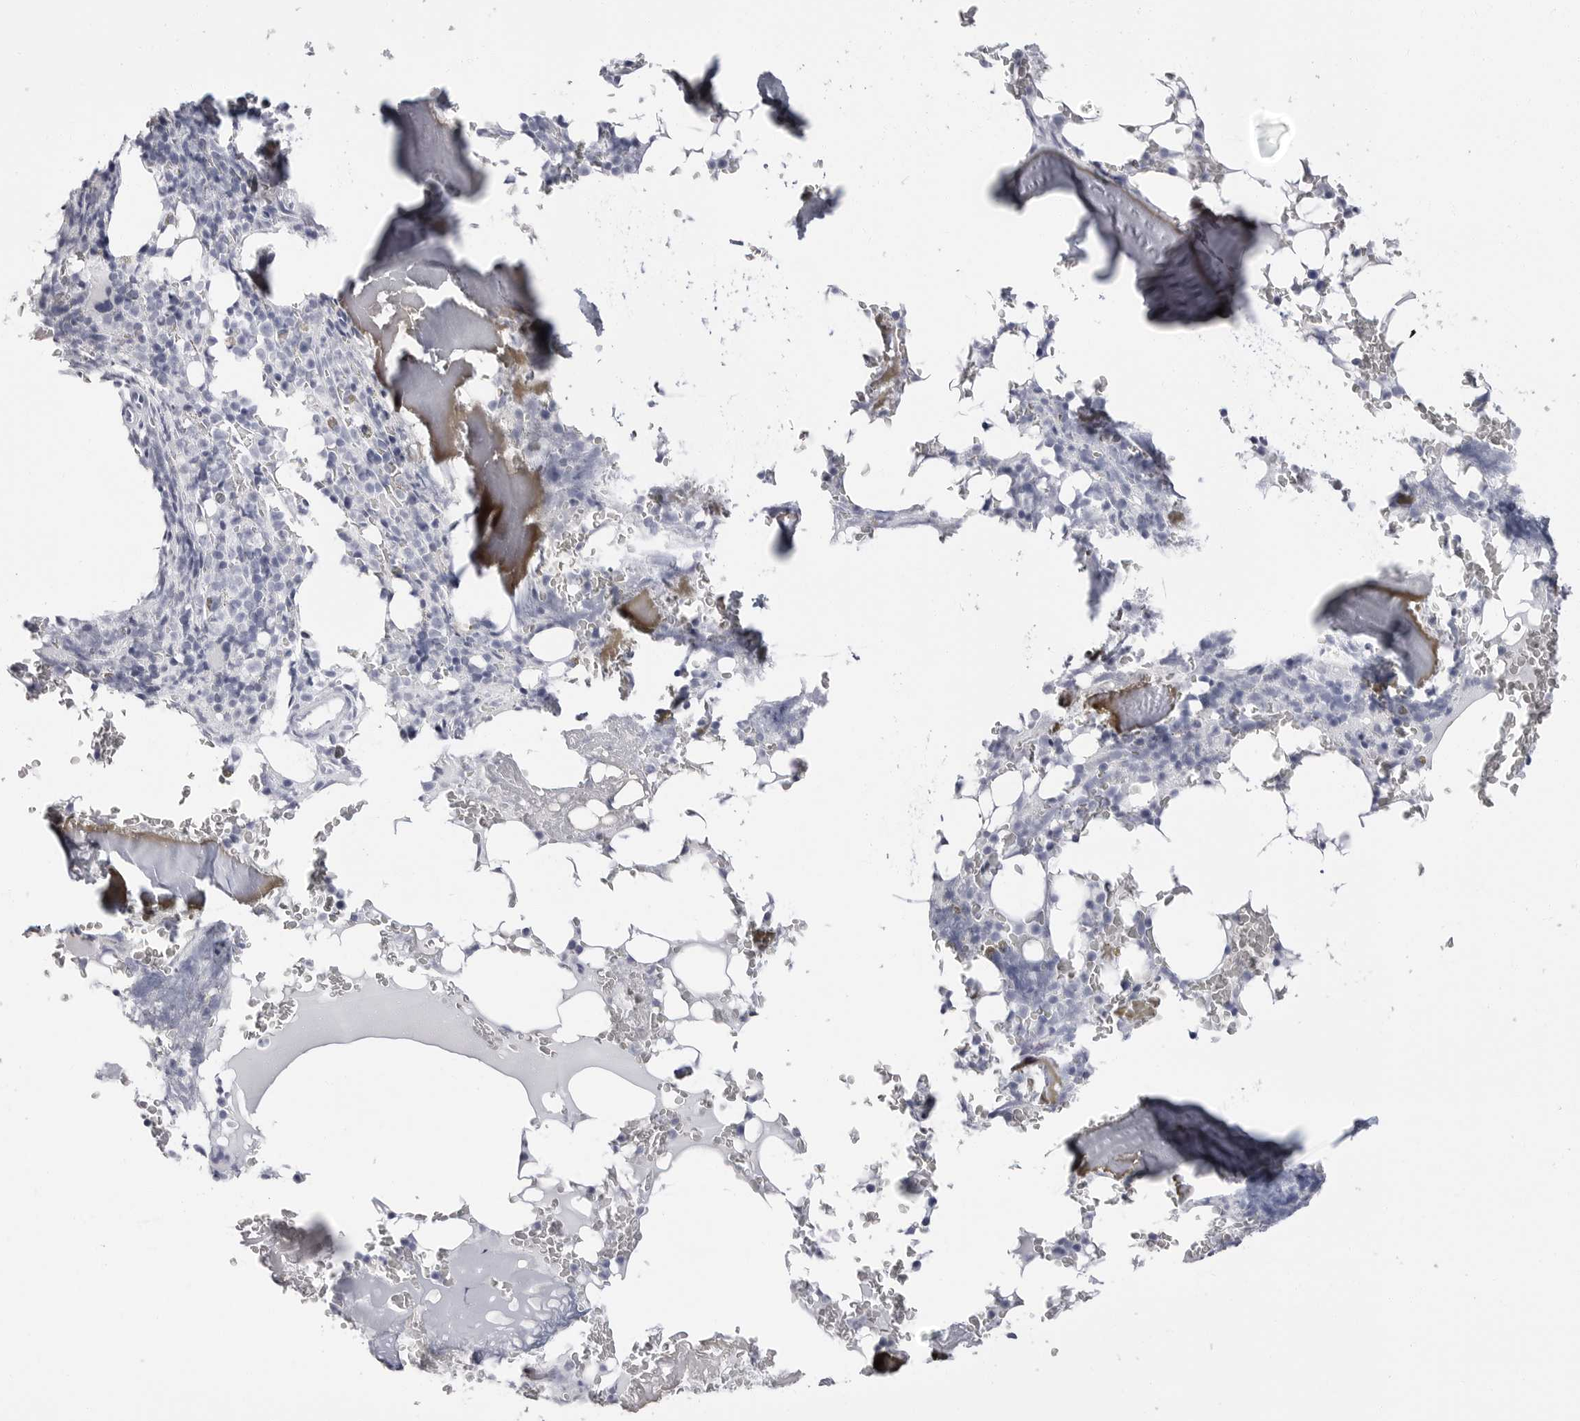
{"staining": {"intensity": "negative", "quantity": "none", "location": "none"}, "tissue": "bone marrow", "cell_type": "Hematopoietic cells", "image_type": "normal", "snomed": [{"axis": "morphology", "description": "Normal tissue, NOS"}, {"axis": "topography", "description": "Bone marrow"}], "caption": "Immunohistochemical staining of unremarkable human bone marrow shows no significant staining in hematopoietic cells.", "gene": "ERICH3", "patient": {"sex": "male", "age": 58}}